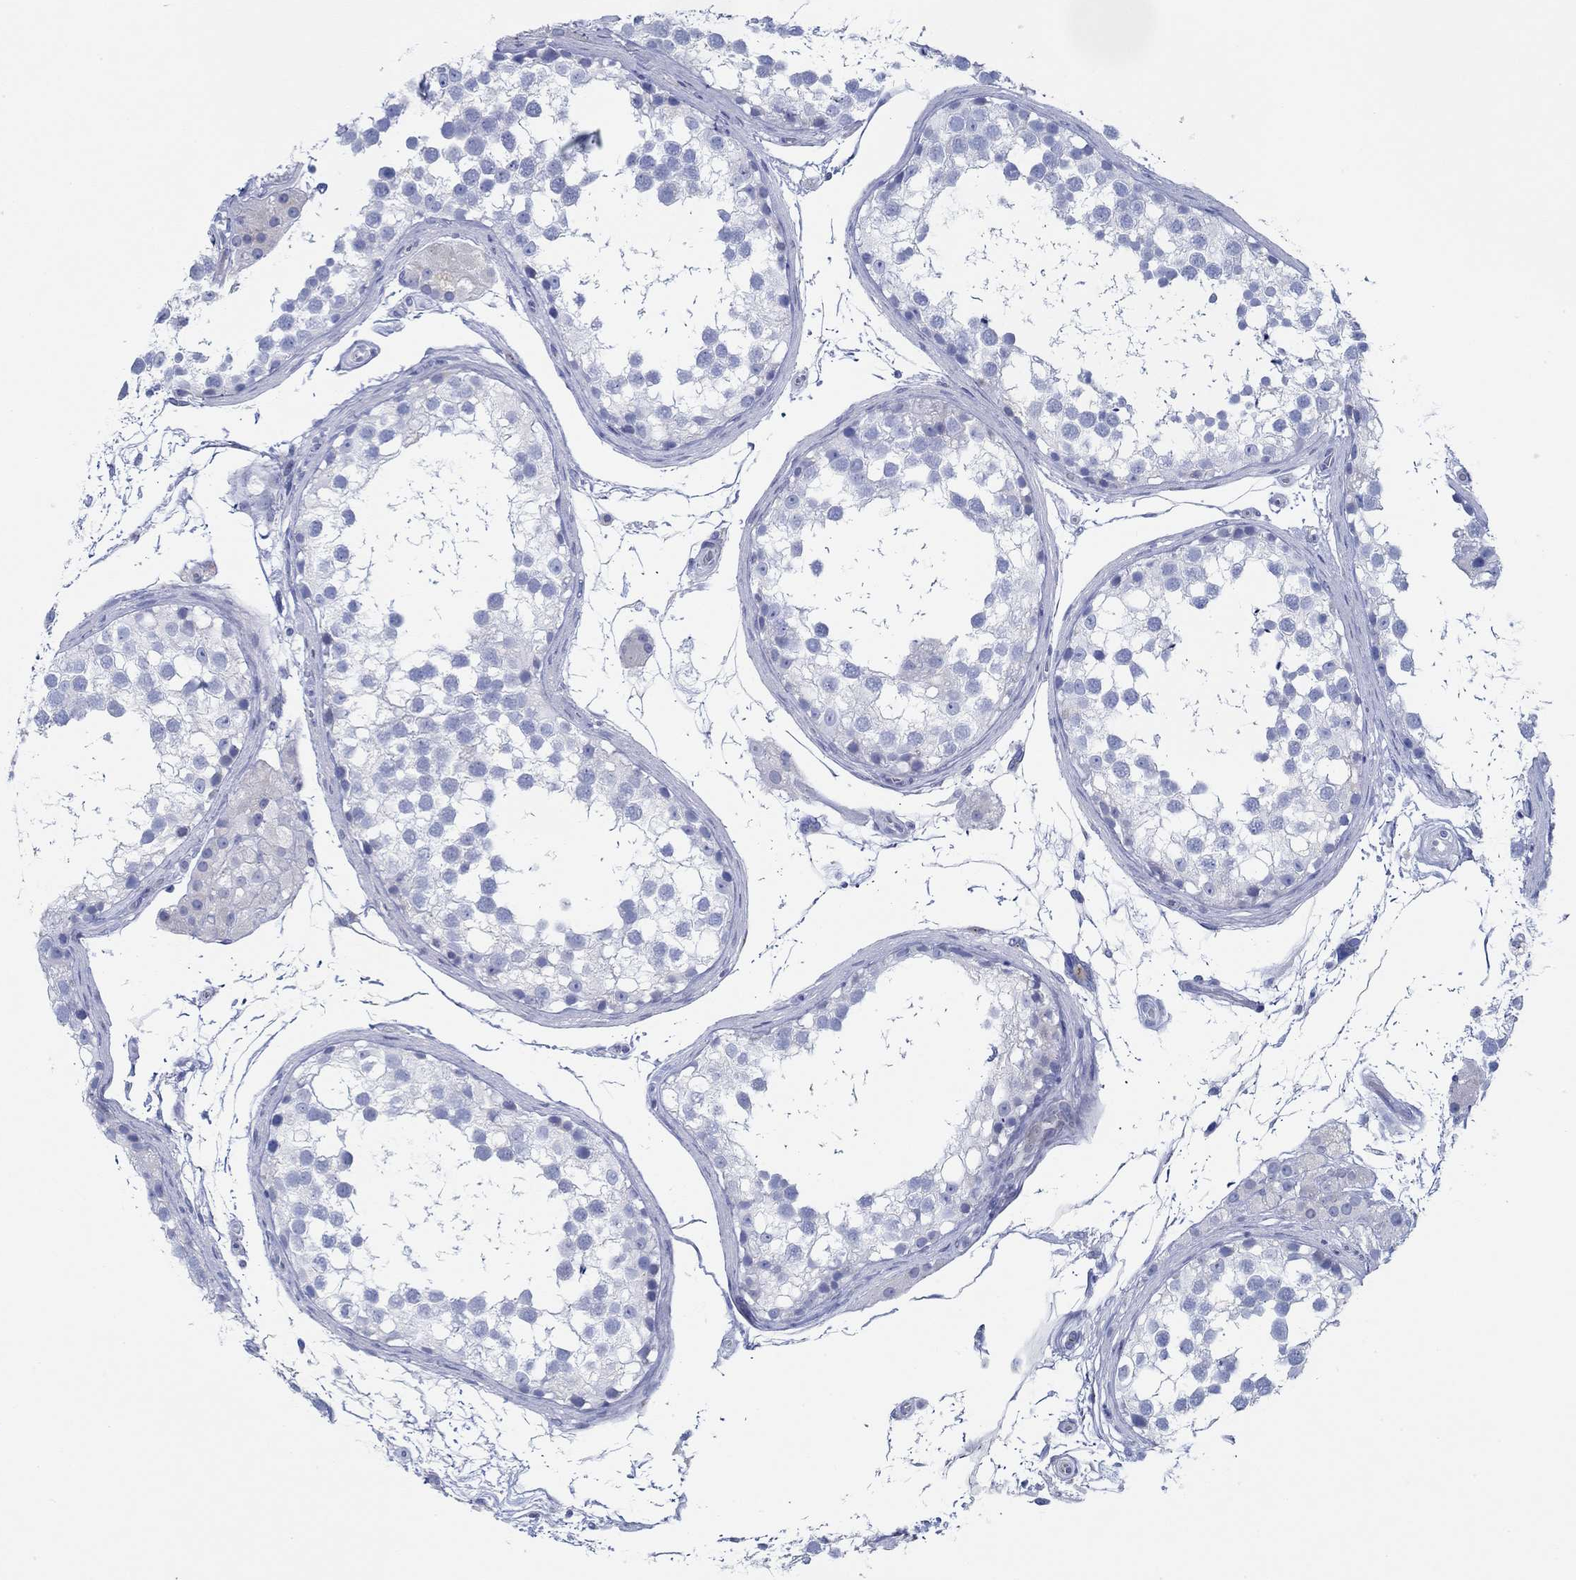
{"staining": {"intensity": "negative", "quantity": "none", "location": "none"}, "tissue": "testis", "cell_type": "Cells in seminiferous ducts", "image_type": "normal", "snomed": [{"axis": "morphology", "description": "Normal tissue, NOS"}, {"axis": "morphology", "description": "Seminoma, NOS"}, {"axis": "topography", "description": "Testis"}], "caption": "This photomicrograph is of unremarkable testis stained with IHC to label a protein in brown with the nuclei are counter-stained blue. There is no expression in cells in seminiferous ducts.", "gene": "IGFBP6", "patient": {"sex": "male", "age": 65}}